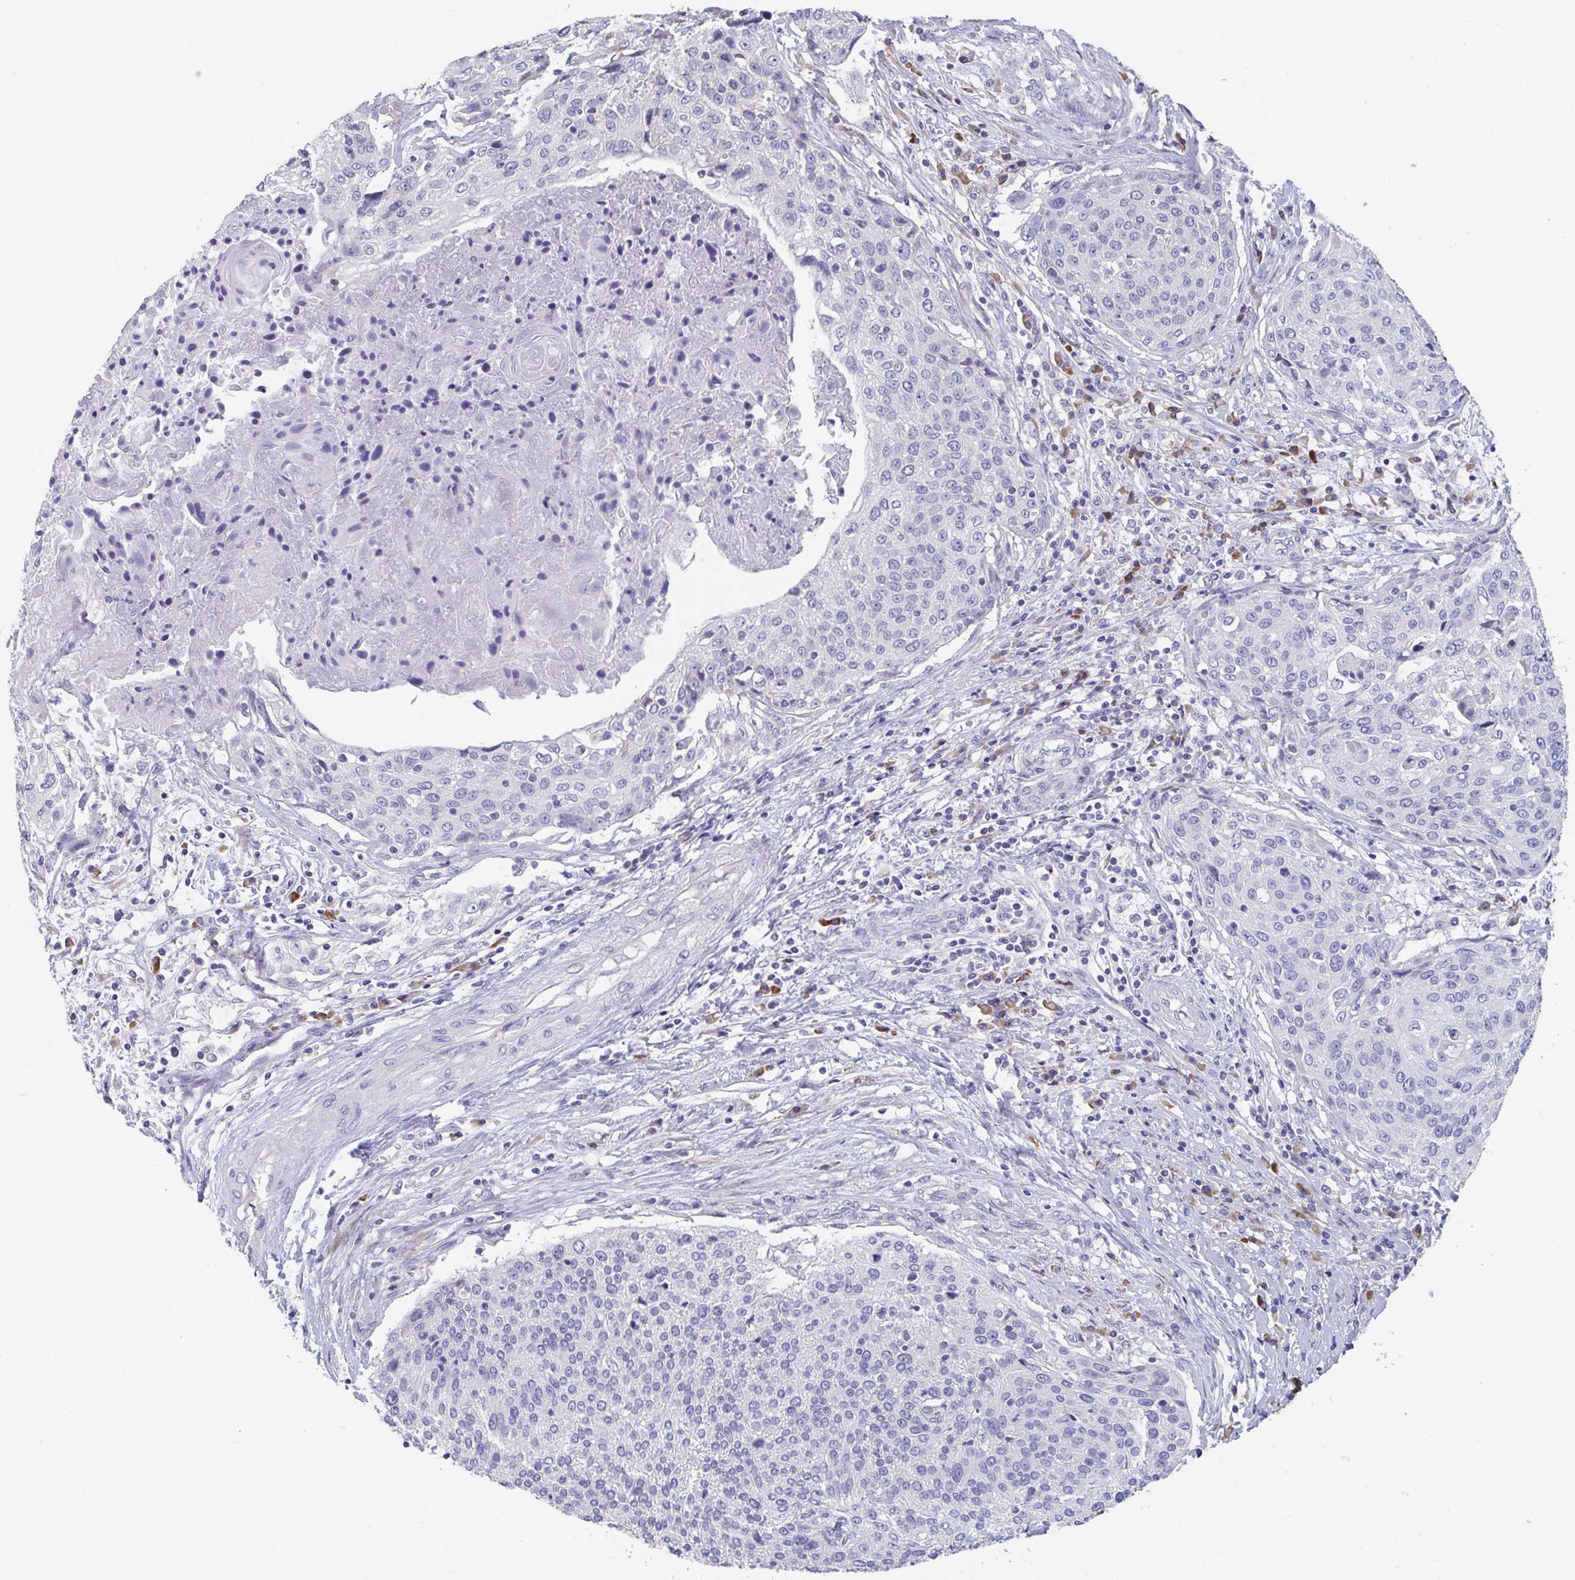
{"staining": {"intensity": "negative", "quantity": "none", "location": "none"}, "tissue": "cervical cancer", "cell_type": "Tumor cells", "image_type": "cancer", "snomed": [{"axis": "morphology", "description": "Squamous cell carcinoma, NOS"}, {"axis": "topography", "description": "Cervix"}], "caption": "An immunohistochemistry (IHC) histopathology image of cervical cancer is shown. There is no staining in tumor cells of cervical cancer. (Immunohistochemistry (ihc), brightfield microscopy, high magnification).", "gene": "LRRC58", "patient": {"sex": "female", "age": 31}}